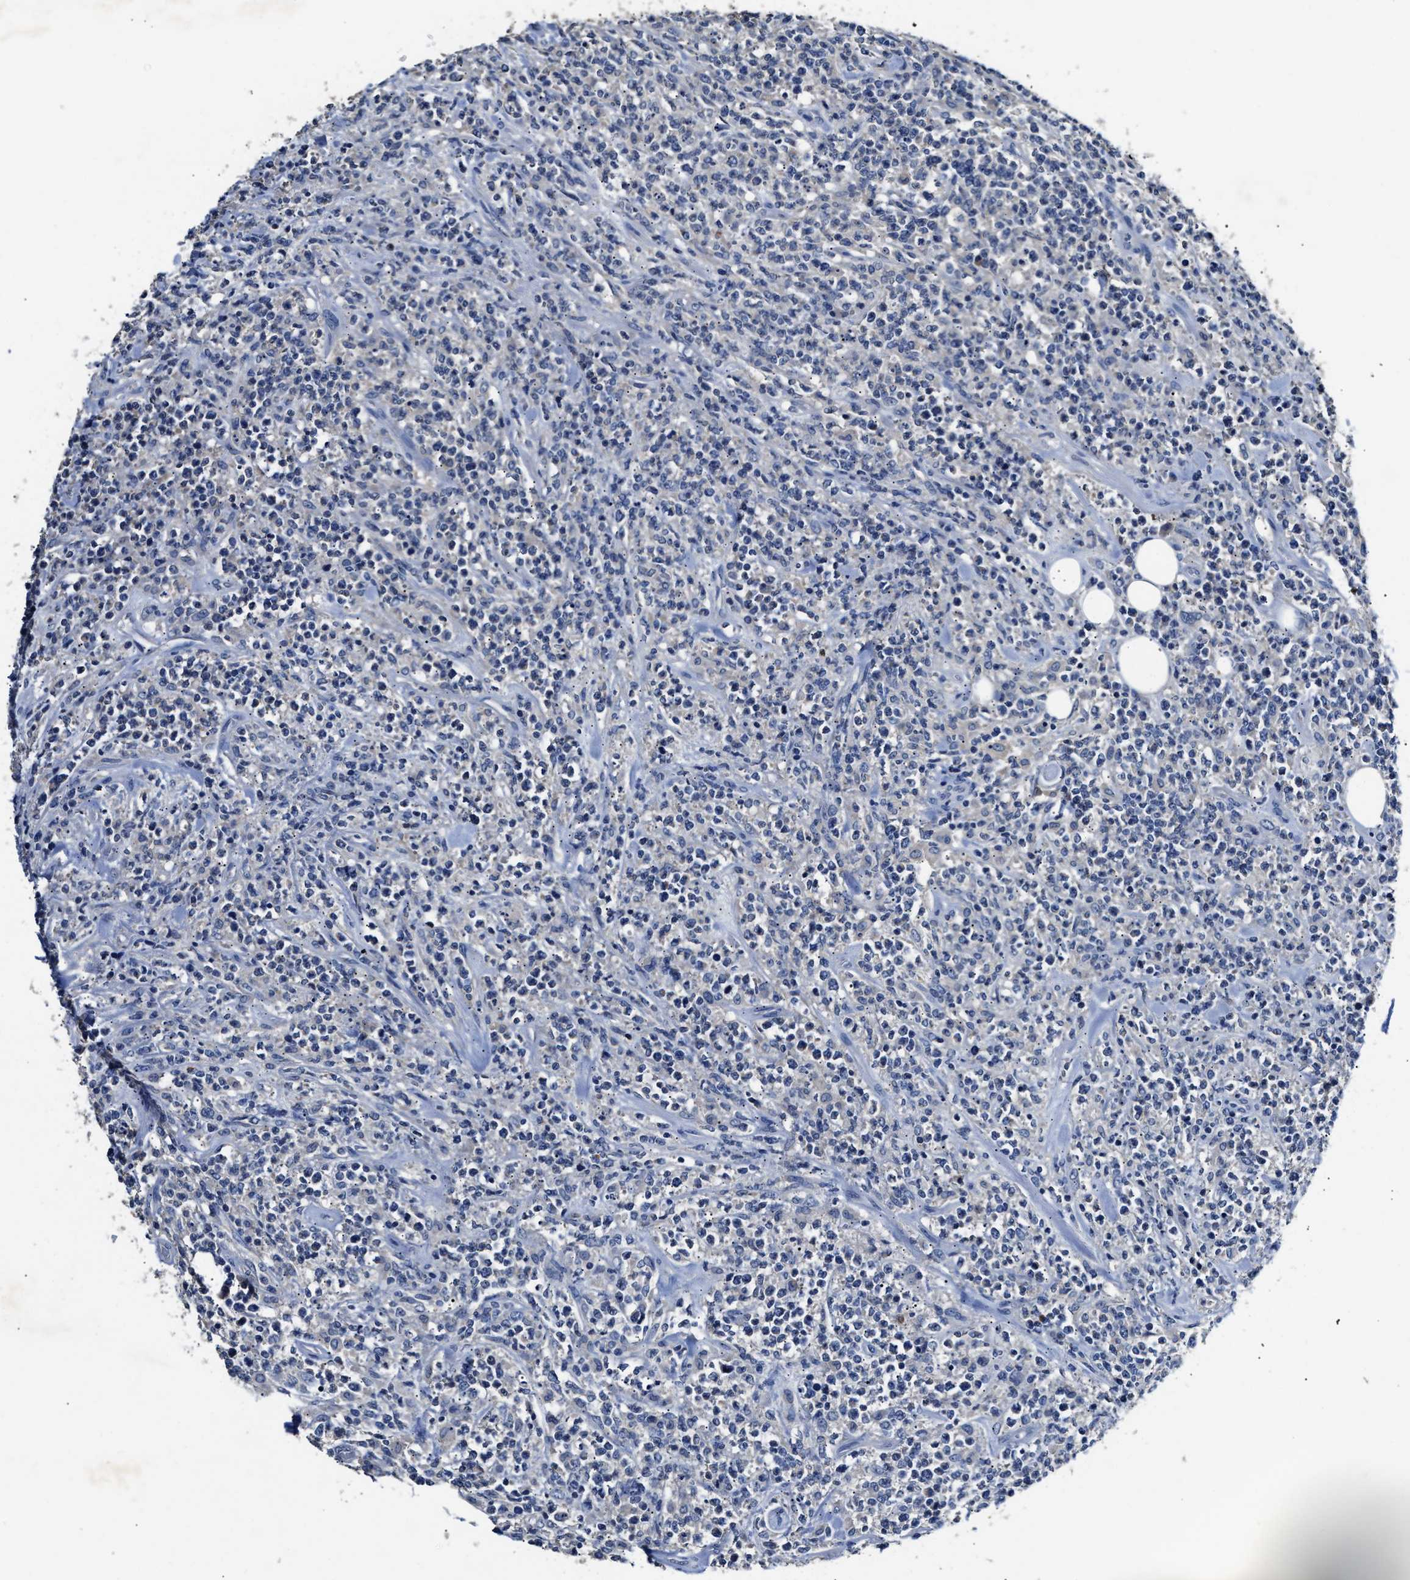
{"staining": {"intensity": "negative", "quantity": "none", "location": "none"}, "tissue": "lymphoma", "cell_type": "Tumor cells", "image_type": "cancer", "snomed": [{"axis": "morphology", "description": "Malignant lymphoma, non-Hodgkin's type, High grade"}, {"axis": "topography", "description": "Soft tissue"}], "caption": "The image displays no significant staining in tumor cells of lymphoma. (DAB IHC visualized using brightfield microscopy, high magnification).", "gene": "SLCO2B1", "patient": {"sex": "male", "age": 18}}